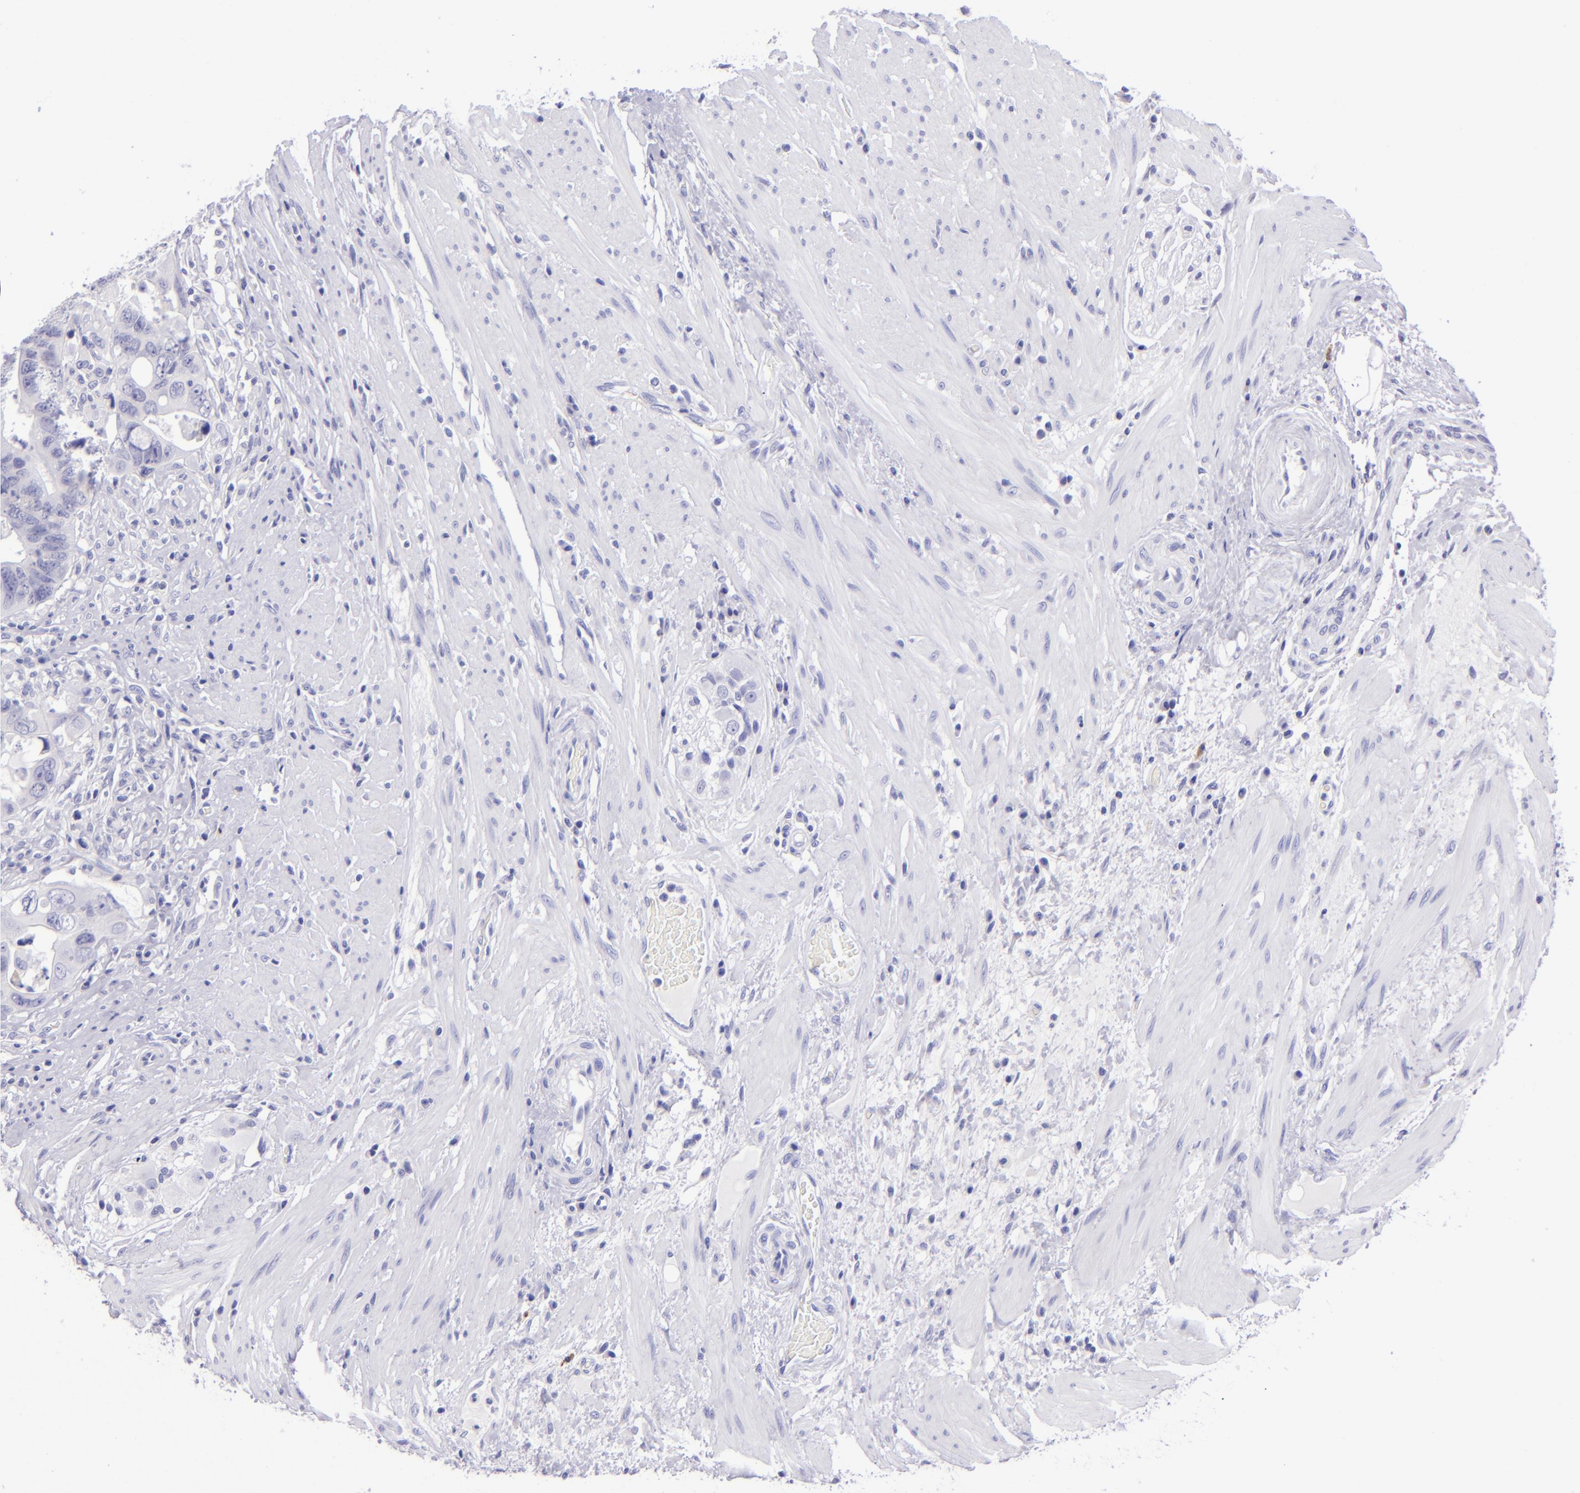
{"staining": {"intensity": "negative", "quantity": "none", "location": "none"}, "tissue": "colorectal cancer", "cell_type": "Tumor cells", "image_type": "cancer", "snomed": [{"axis": "morphology", "description": "Adenocarcinoma, NOS"}, {"axis": "topography", "description": "Rectum"}], "caption": "A high-resolution micrograph shows immunohistochemistry (IHC) staining of colorectal cancer (adenocarcinoma), which reveals no significant positivity in tumor cells.", "gene": "TYRP1", "patient": {"sex": "male", "age": 53}}